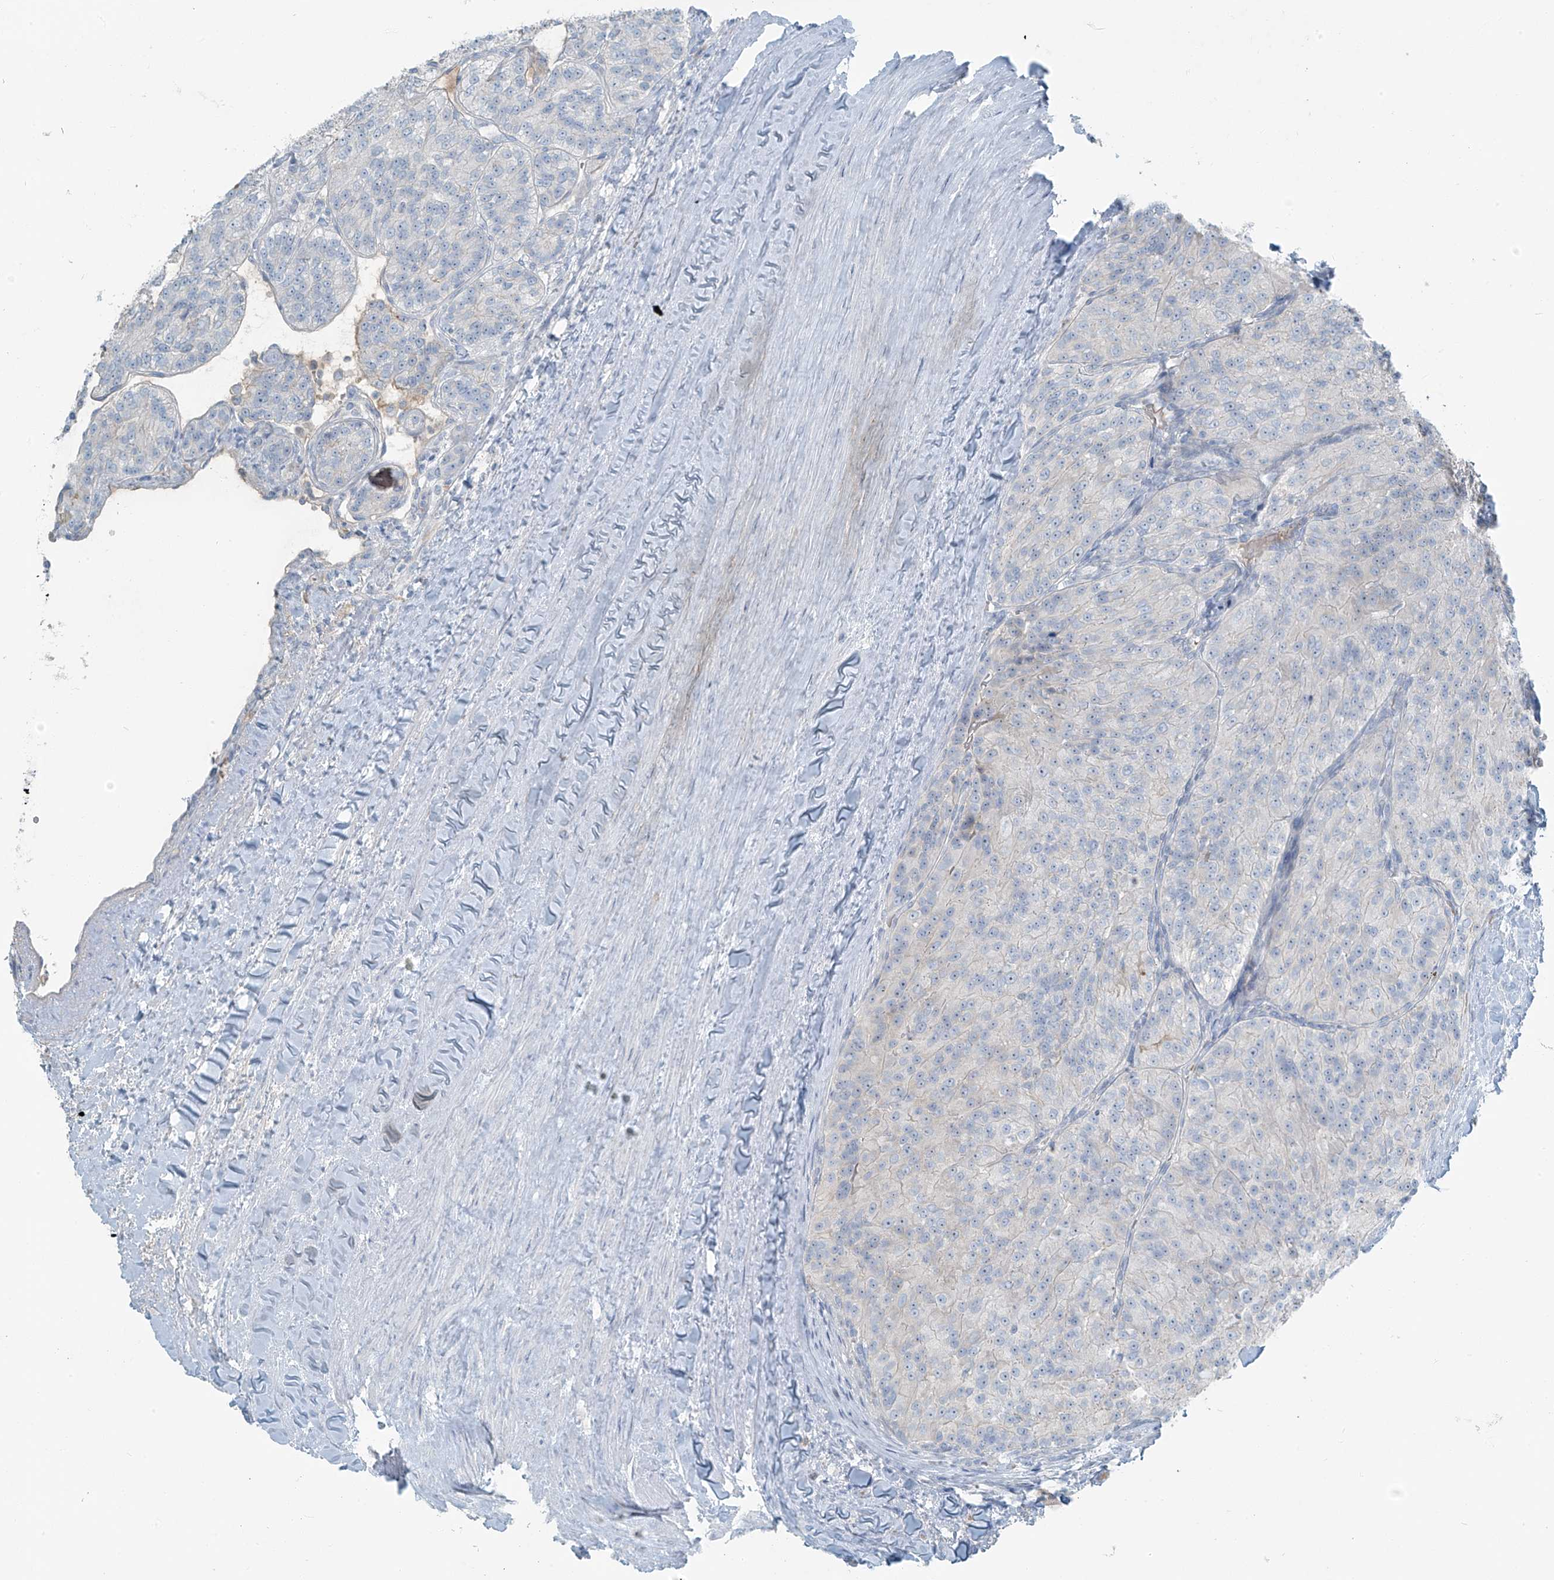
{"staining": {"intensity": "negative", "quantity": "none", "location": "none"}, "tissue": "renal cancer", "cell_type": "Tumor cells", "image_type": "cancer", "snomed": [{"axis": "morphology", "description": "Adenocarcinoma, NOS"}, {"axis": "topography", "description": "Kidney"}], "caption": "Tumor cells show no significant staining in adenocarcinoma (renal). (DAB (3,3'-diaminobenzidine) IHC visualized using brightfield microscopy, high magnification).", "gene": "FAM131C", "patient": {"sex": "female", "age": 63}}